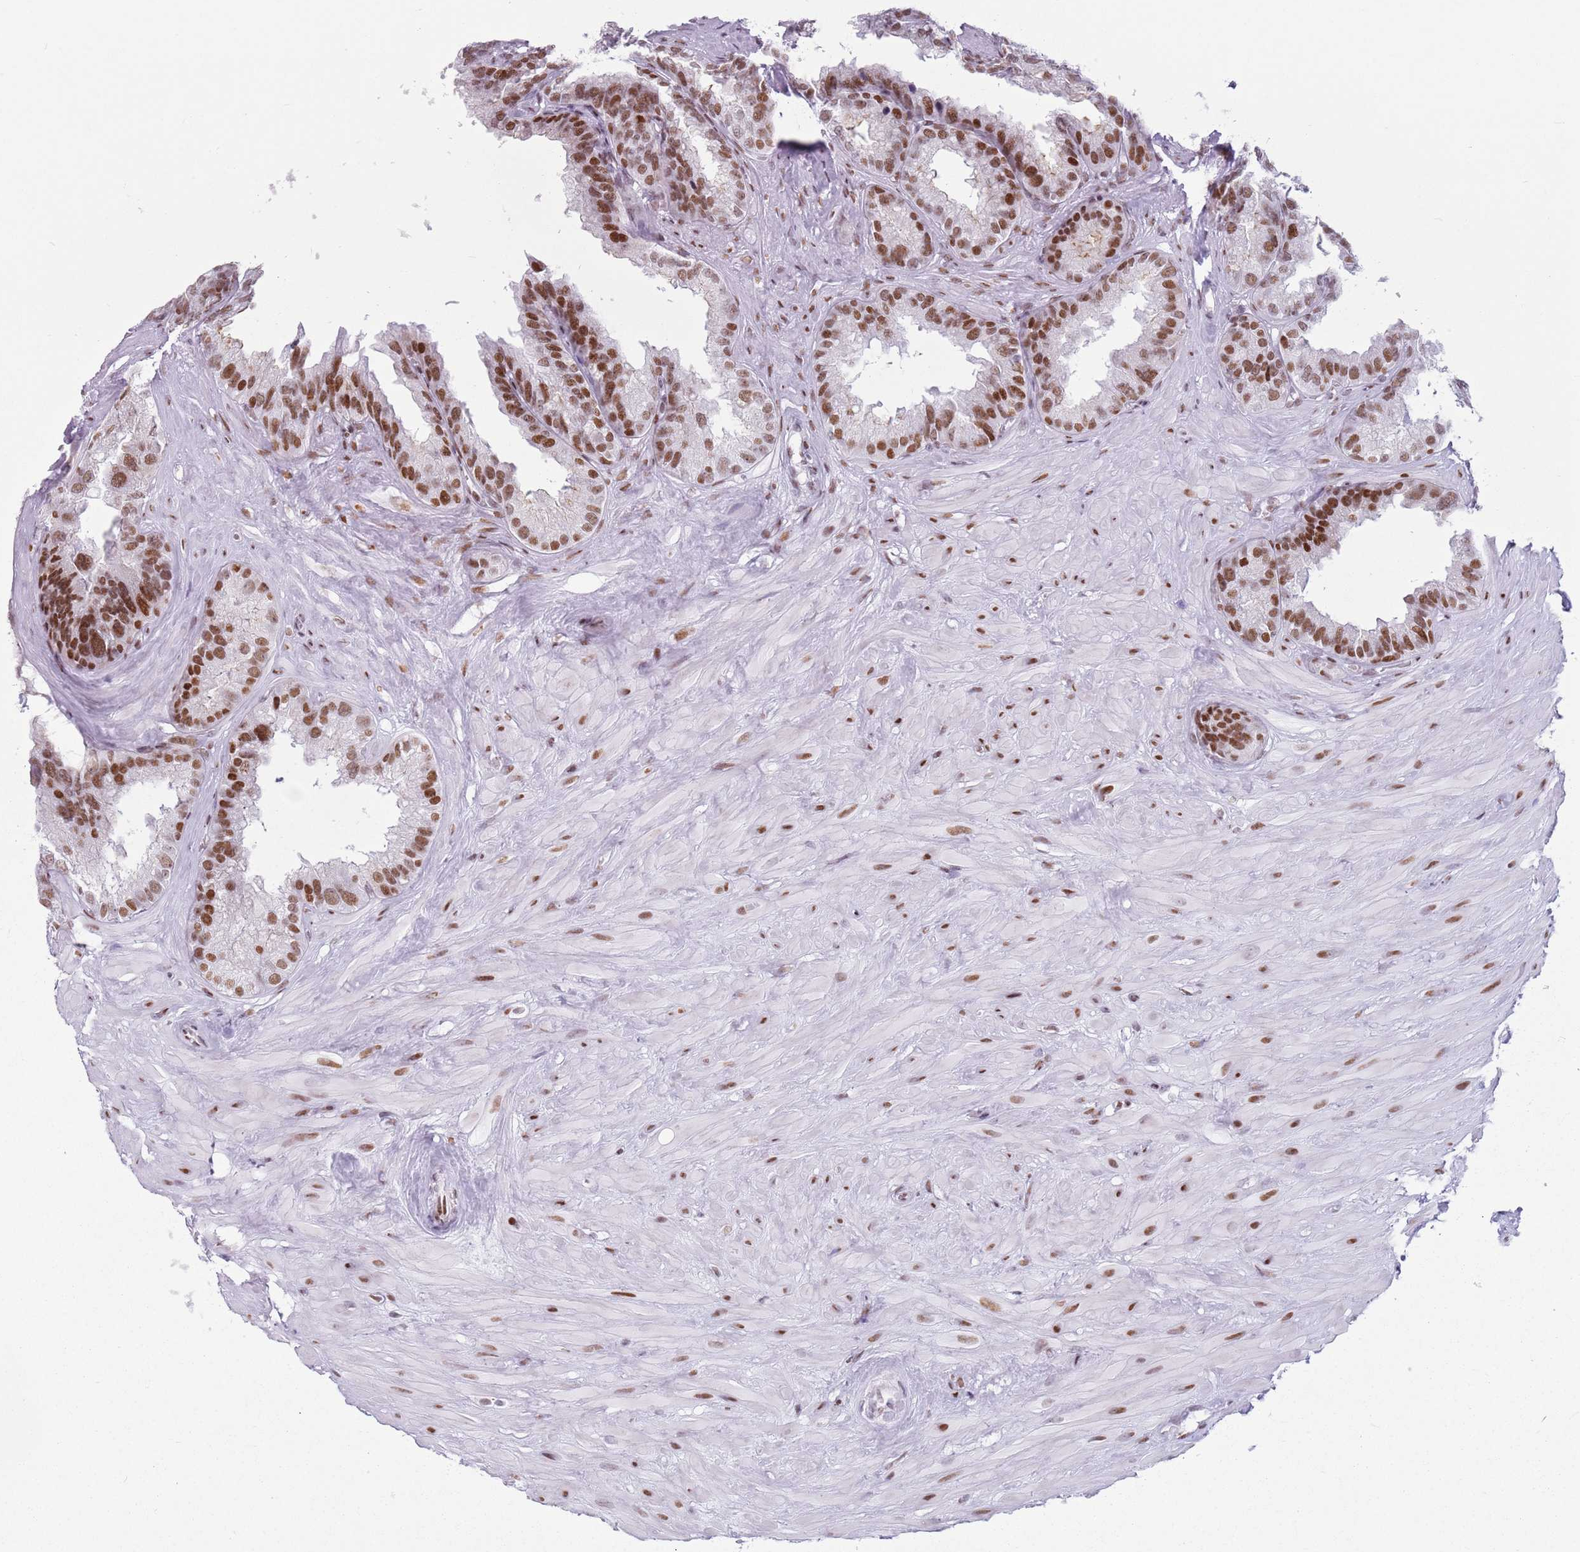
{"staining": {"intensity": "moderate", "quantity": ">75%", "location": "nuclear"}, "tissue": "seminal vesicle", "cell_type": "Glandular cells", "image_type": "normal", "snomed": [{"axis": "morphology", "description": "Normal tissue, NOS"}, {"axis": "topography", "description": "Seminal veicle"}], "caption": "Seminal vesicle stained with immunohistochemistry demonstrates moderate nuclear expression in approximately >75% of glandular cells.", "gene": "FAM104B", "patient": {"sex": "male", "age": 80}}